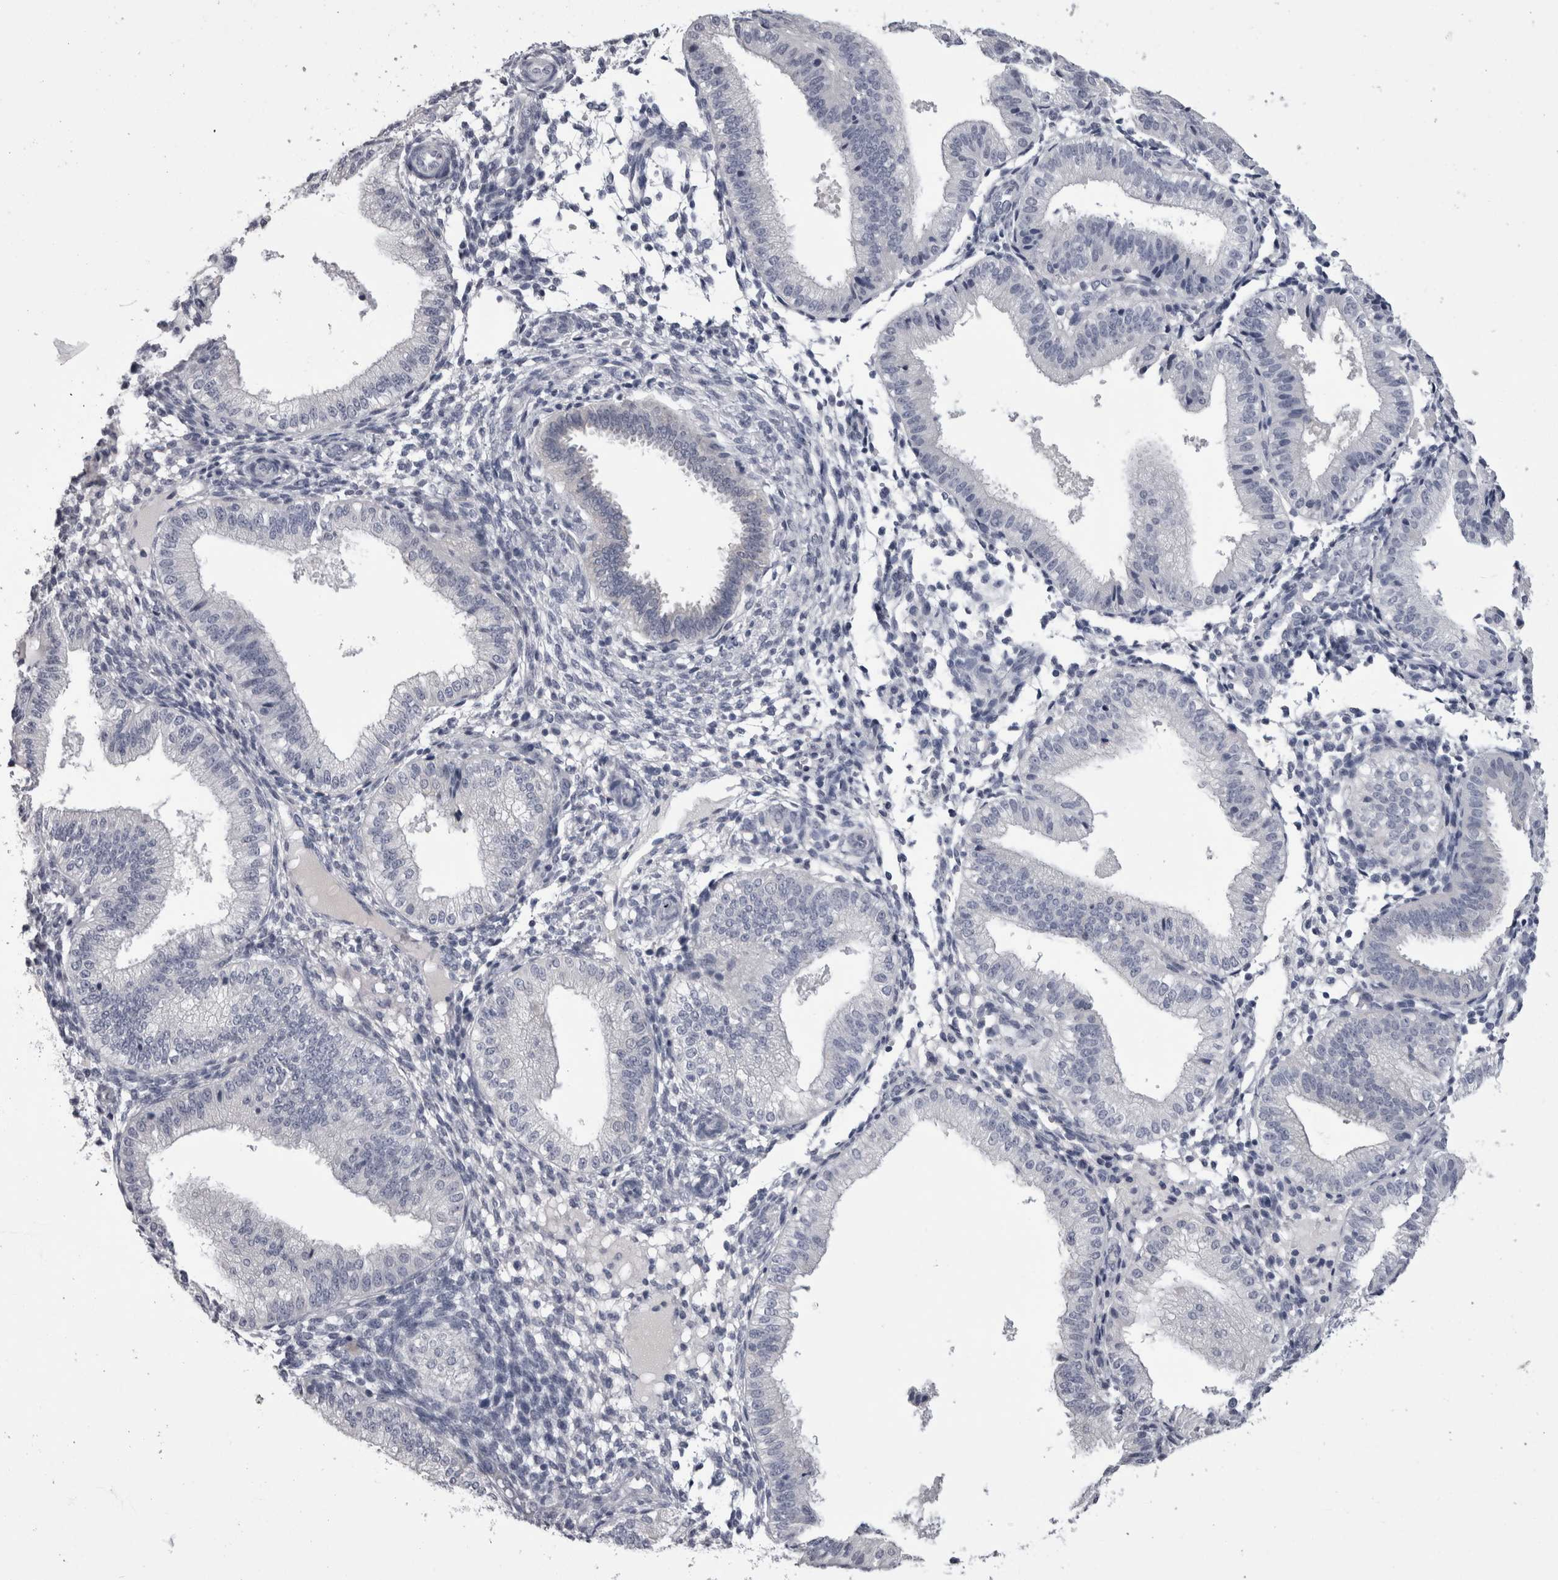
{"staining": {"intensity": "negative", "quantity": "none", "location": "none"}, "tissue": "endometrium", "cell_type": "Cells in endometrial stroma", "image_type": "normal", "snomed": [{"axis": "morphology", "description": "Normal tissue, NOS"}, {"axis": "topography", "description": "Endometrium"}], "caption": "Immunohistochemical staining of normal human endometrium demonstrates no significant expression in cells in endometrial stroma.", "gene": "AFMID", "patient": {"sex": "female", "age": 39}}